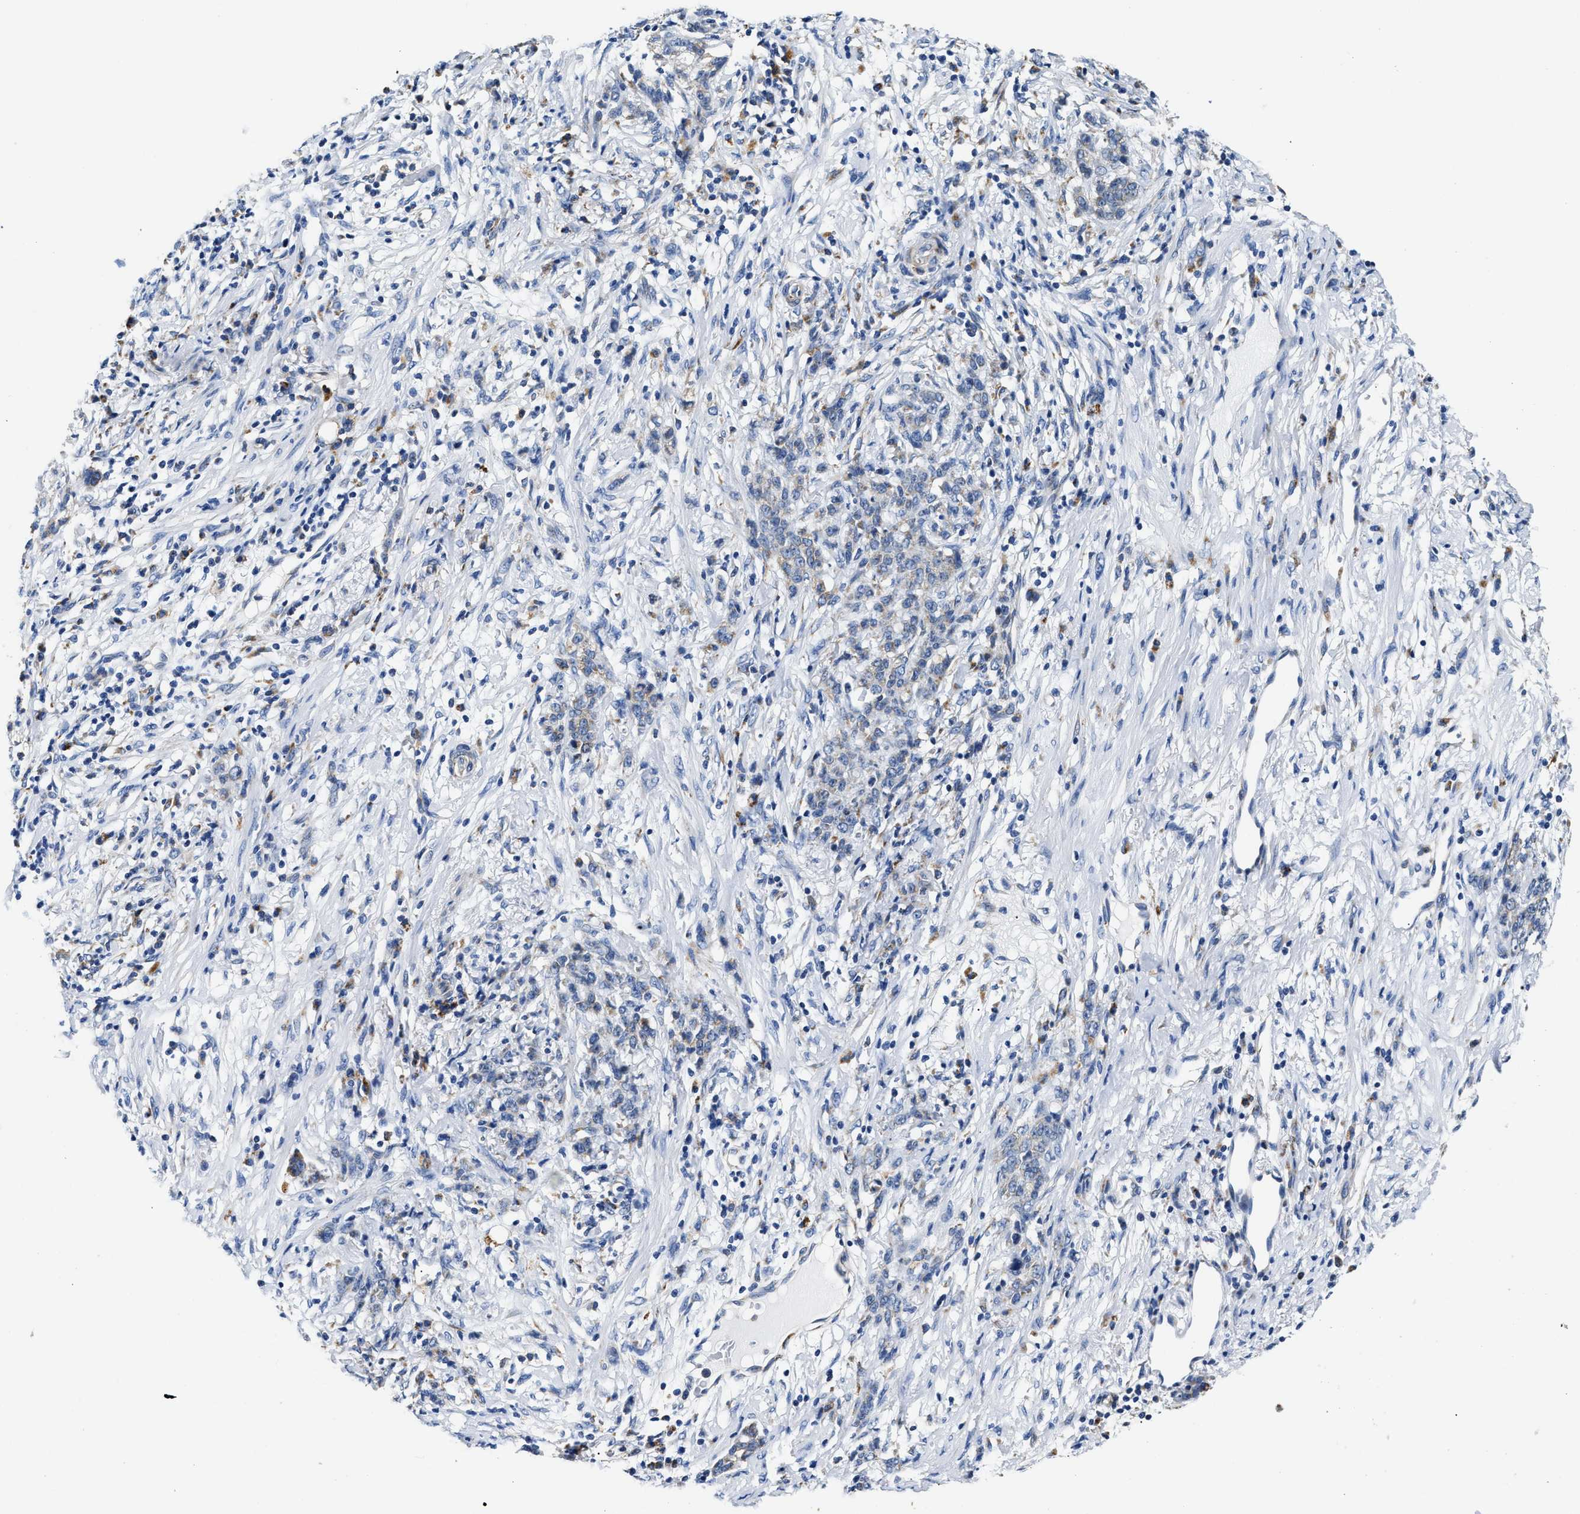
{"staining": {"intensity": "negative", "quantity": "none", "location": "none"}, "tissue": "stomach cancer", "cell_type": "Tumor cells", "image_type": "cancer", "snomed": [{"axis": "morphology", "description": "Adenocarcinoma, NOS"}, {"axis": "topography", "description": "Stomach, lower"}], "caption": "A high-resolution image shows immunohistochemistry (IHC) staining of stomach cancer, which exhibits no significant positivity in tumor cells.", "gene": "ACADVL", "patient": {"sex": "male", "age": 88}}